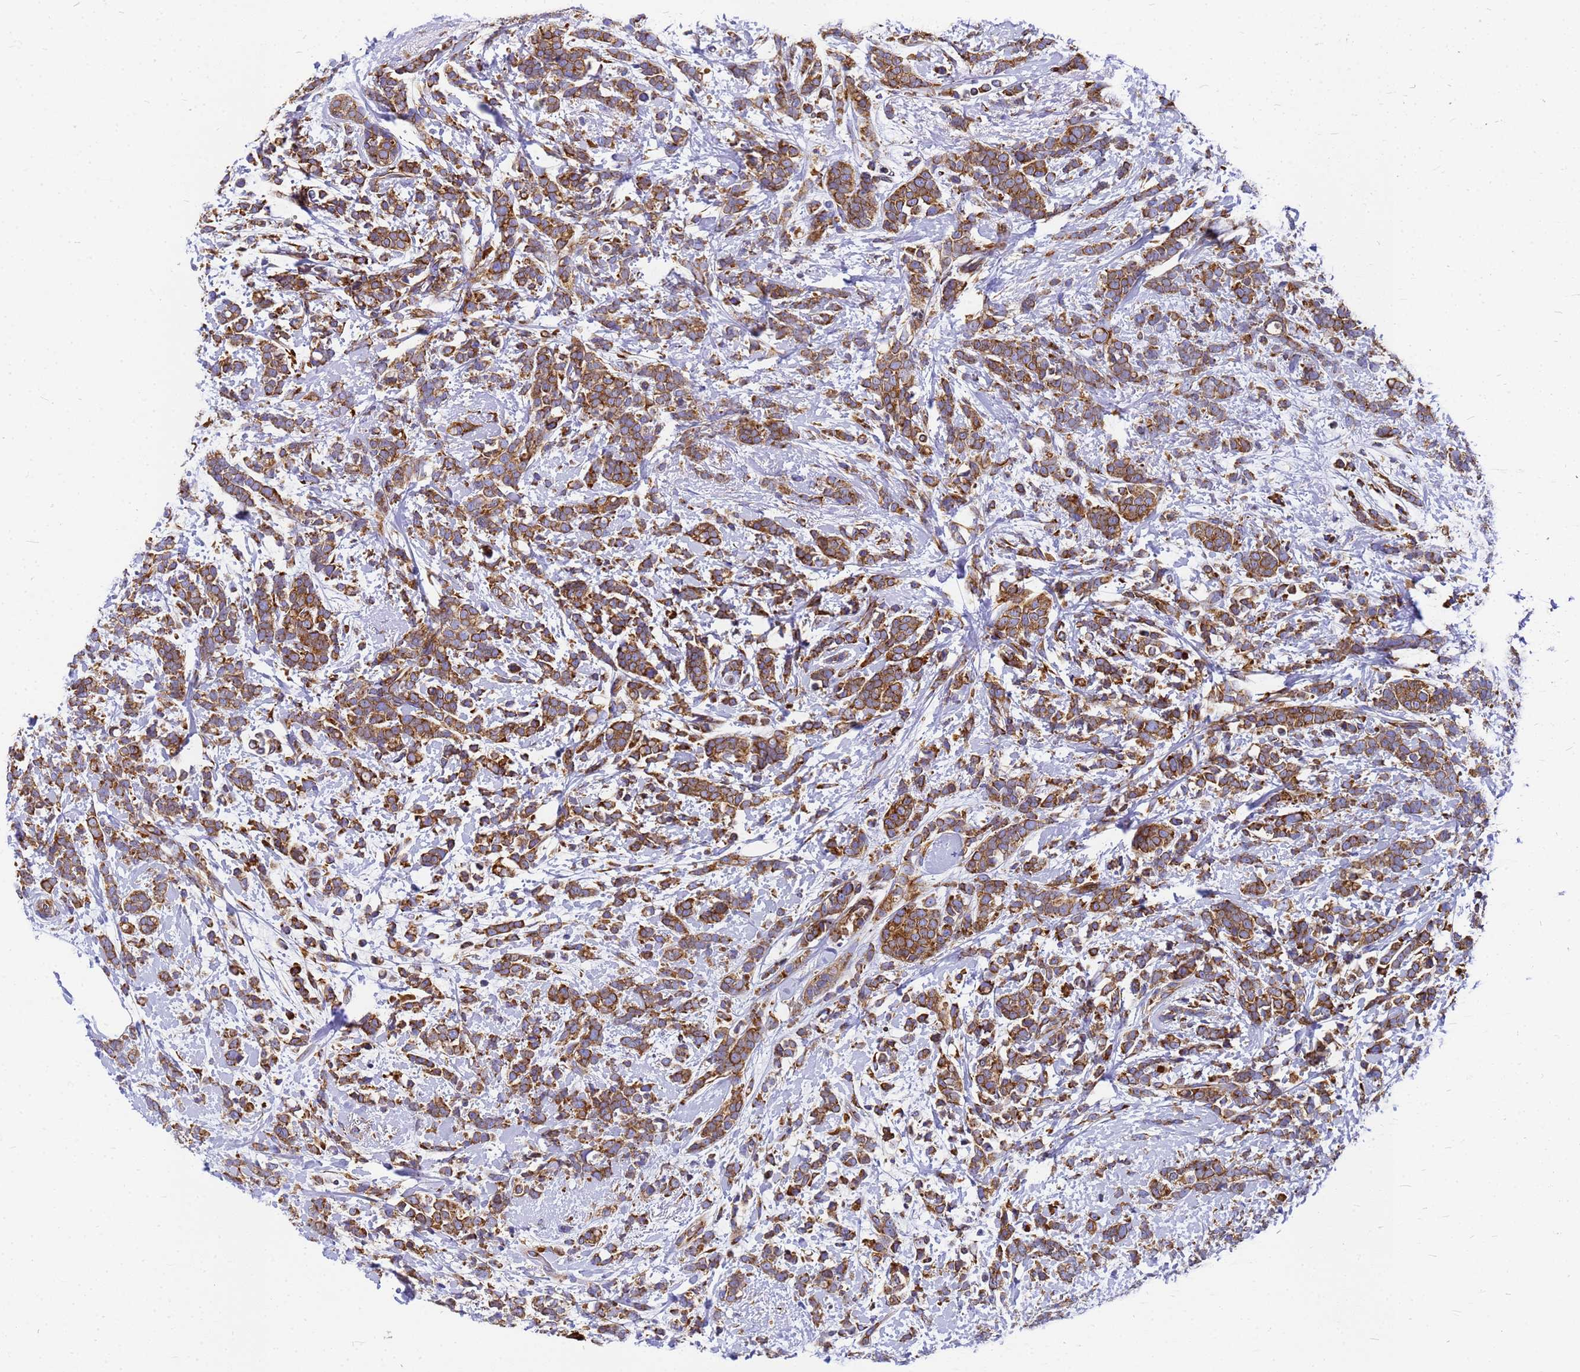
{"staining": {"intensity": "moderate", "quantity": ">75%", "location": "cytoplasmic/membranous"}, "tissue": "breast cancer", "cell_type": "Tumor cells", "image_type": "cancer", "snomed": [{"axis": "morphology", "description": "Lobular carcinoma"}, {"axis": "topography", "description": "Breast"}], "caption": "Brown immunohistochemical staining in breast lobular carcinoma shows moderate cytoplasmic/membranous expression in approximately >75% of tumor cells.", "gene": "EEF1D", "patient": {"sex": "female", "age": 58}}